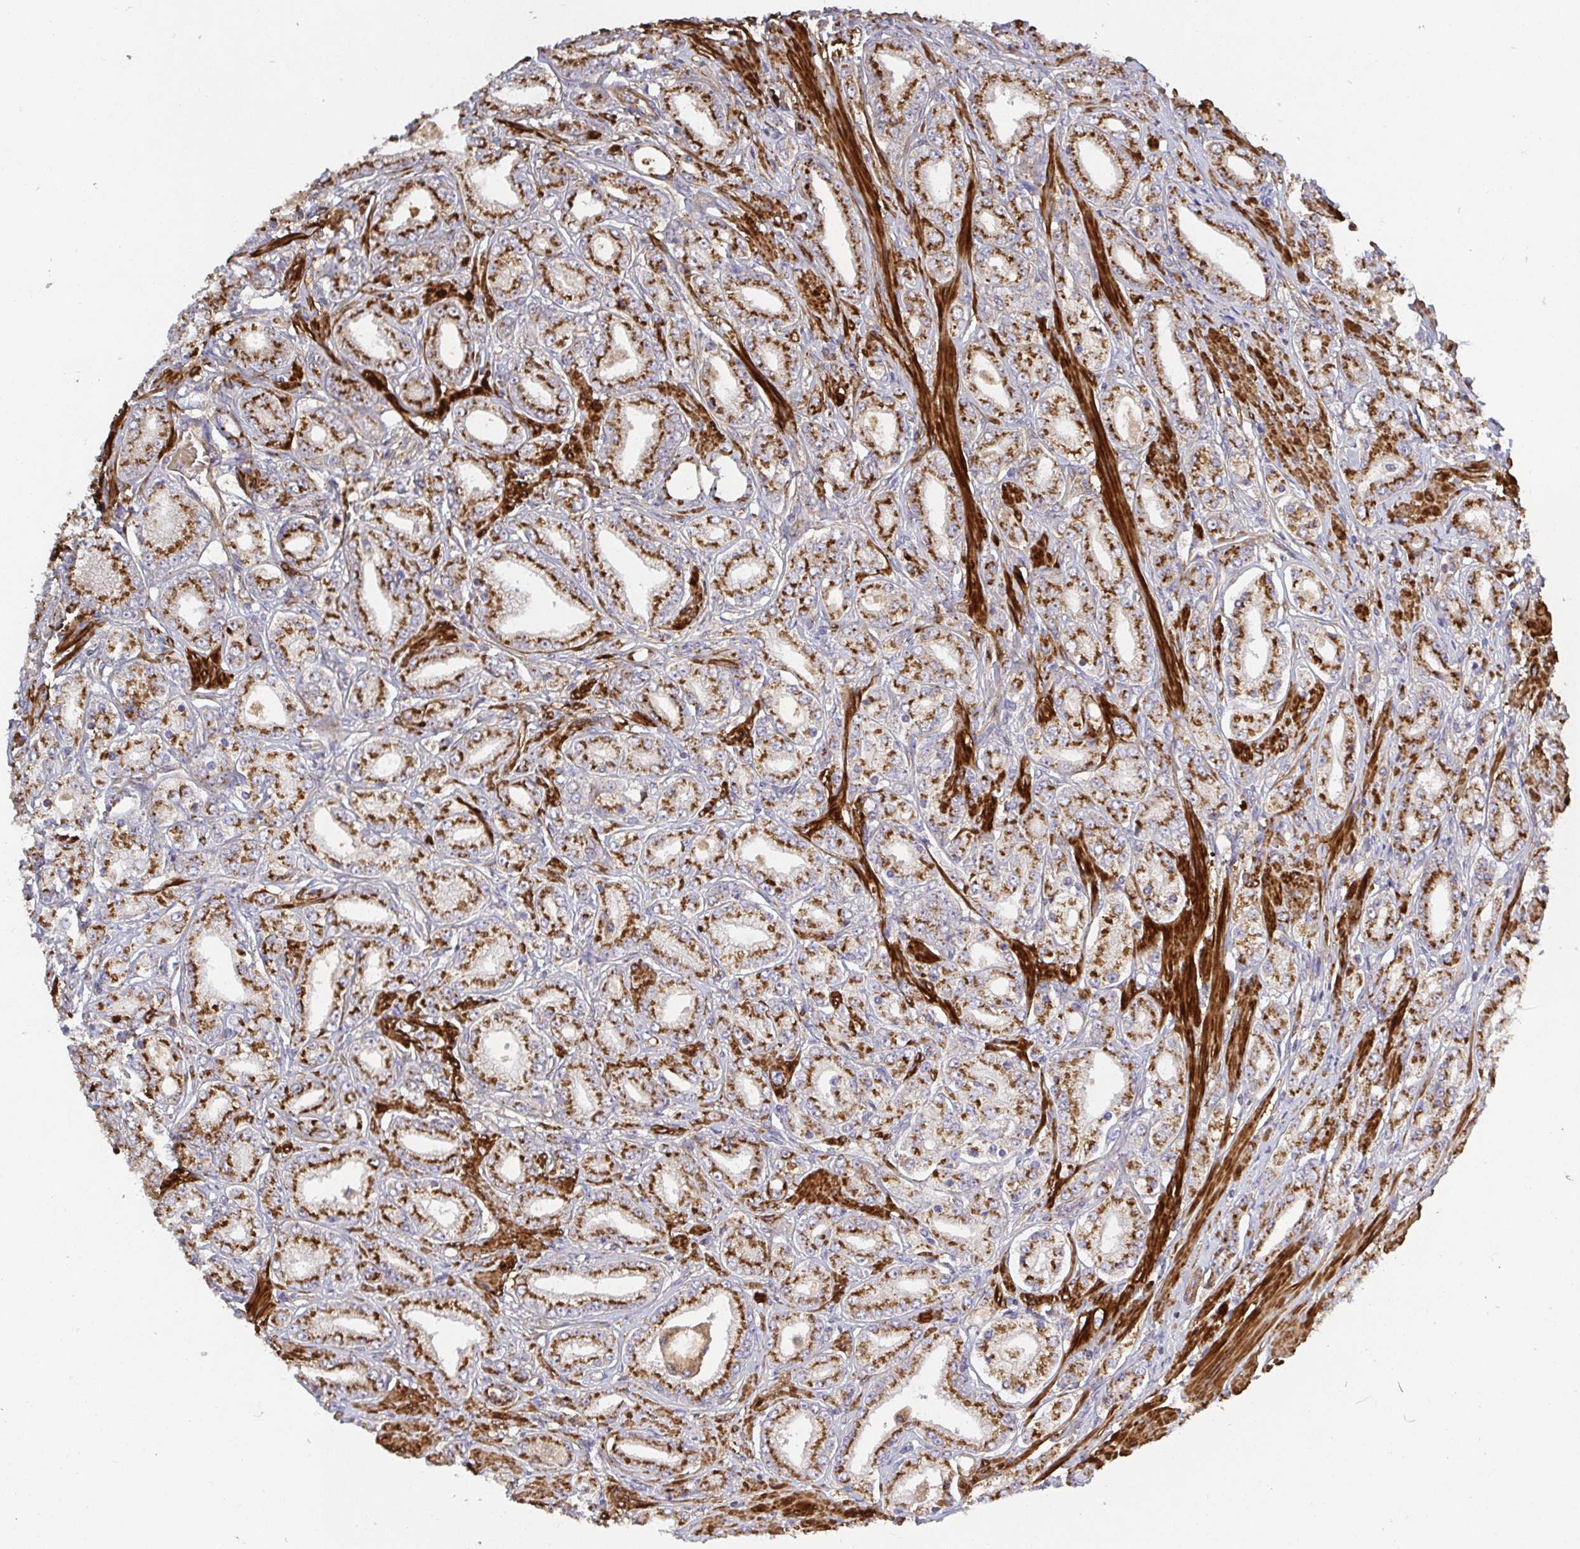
{"staining": {"intensity": "strong", "quantity": ">75%", "location": "cytoplasmic/membranous"}, "tissue": "prostate cancer", "cell_type": "Tumor cells", "image_type": "cancer", "snomed": [{"axis": "morphology", "description": "Adenocarcinoma, High grade"}, {"axis": "topography", "description": "Prostate"}], "caption": "Prostate cancer (high-grade adenocarcinoma) stained with a protein marker shows strong staining in tumor cells.", "gene": "TM9SF4", "patient": {"sex": "male", "age": 67}}